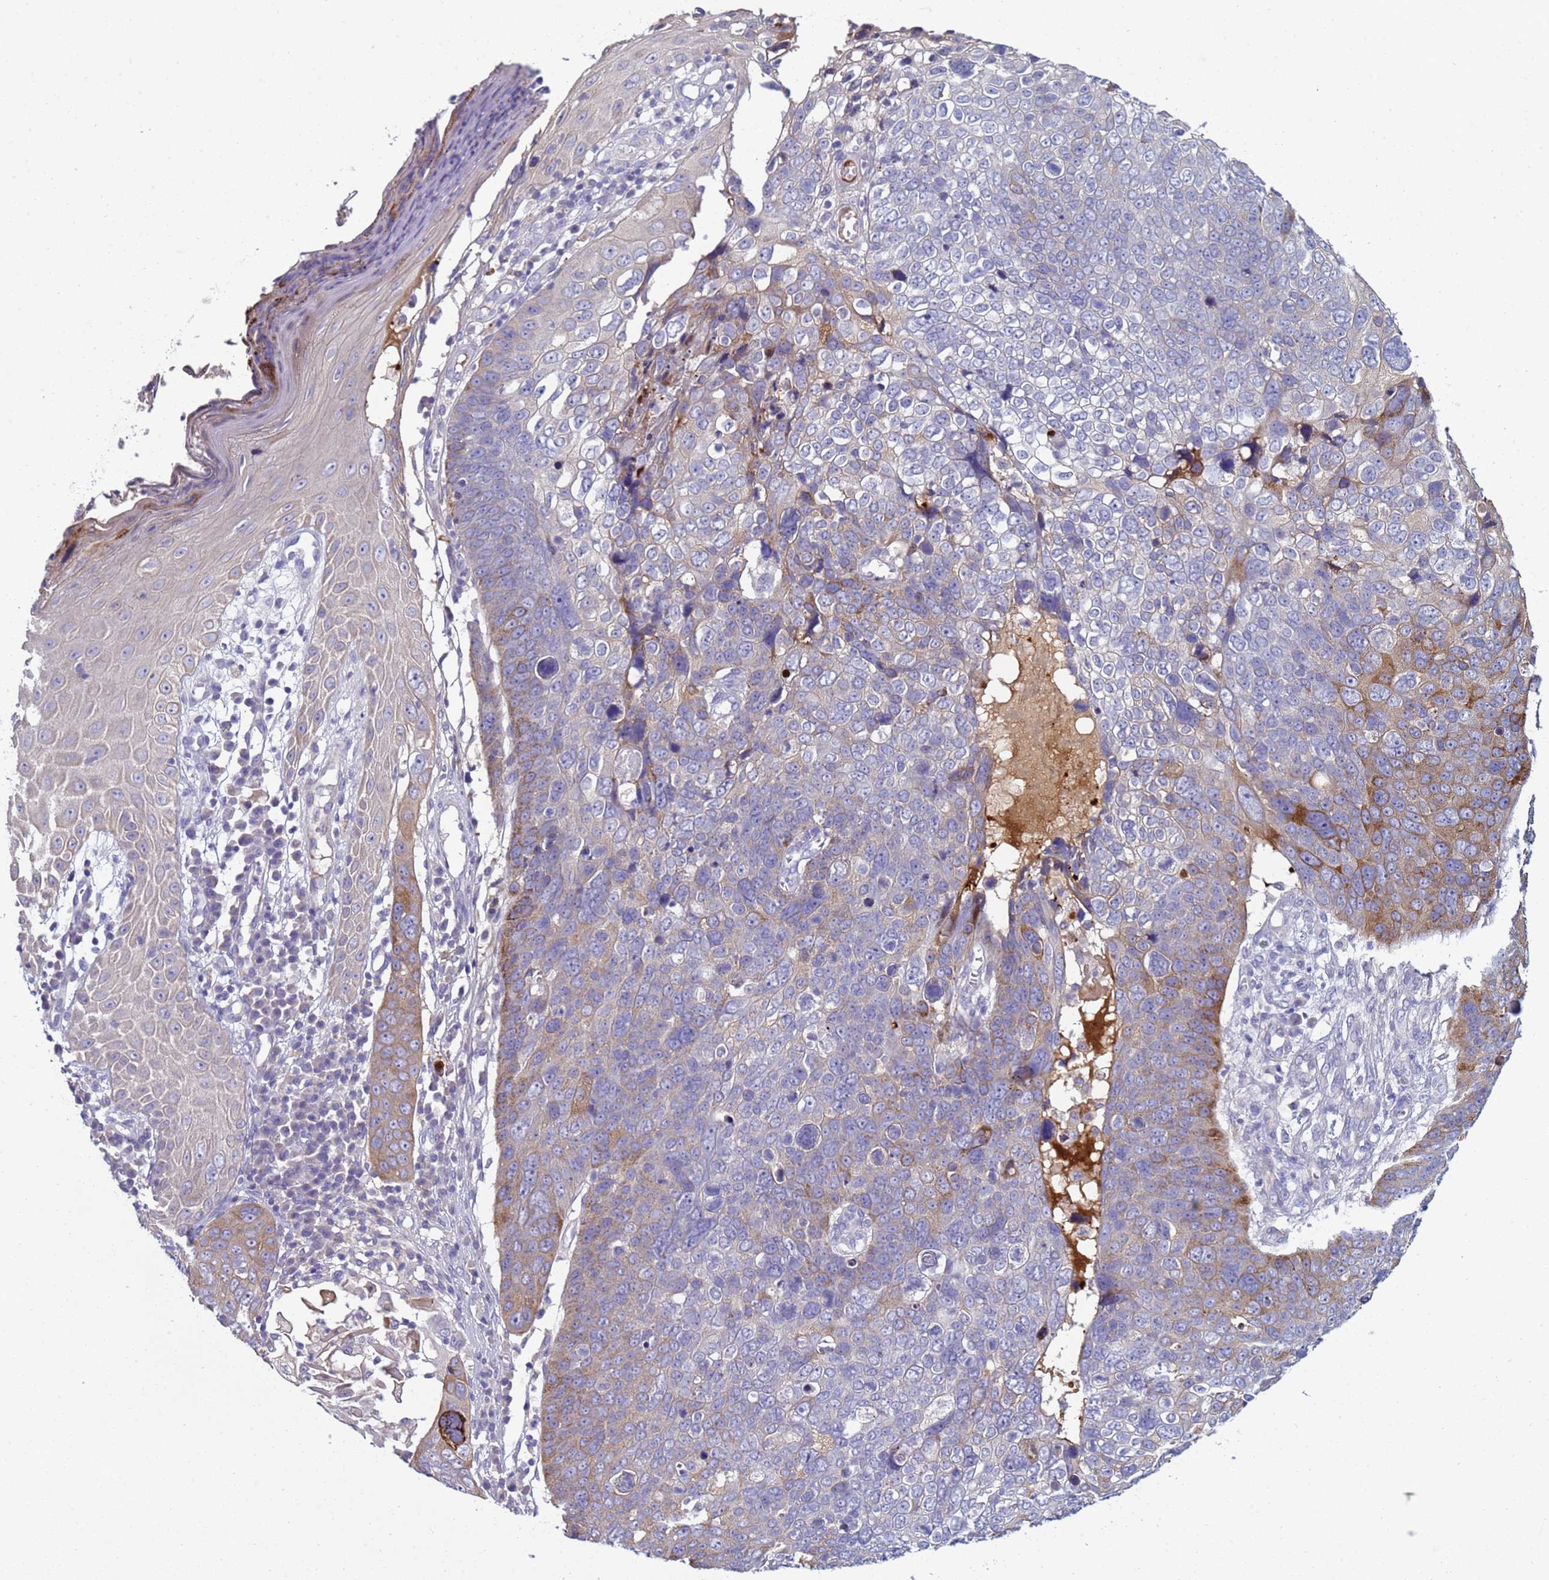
{"staining": {"intensity": "moderate", "quantity": "<25%", "location": "cytoplasmic/membranous"}, "tissue": "skin cancer", "cell_type": "Tumor cells", "image_type": "cancer", "snomed": [{"axis": "morphology", "description": "Squamous cell carcinoma, NOS"}, {"axis": "topography", "description": "Skin"}], "caption": "About <25% of tumor cells in skin cancer show moderate cytoplasmic/membranous protein staining as visualized by brown immunohistochemical staining.", "gene": "TRIM51", "patient": {"sex": "male", "age": 71}}